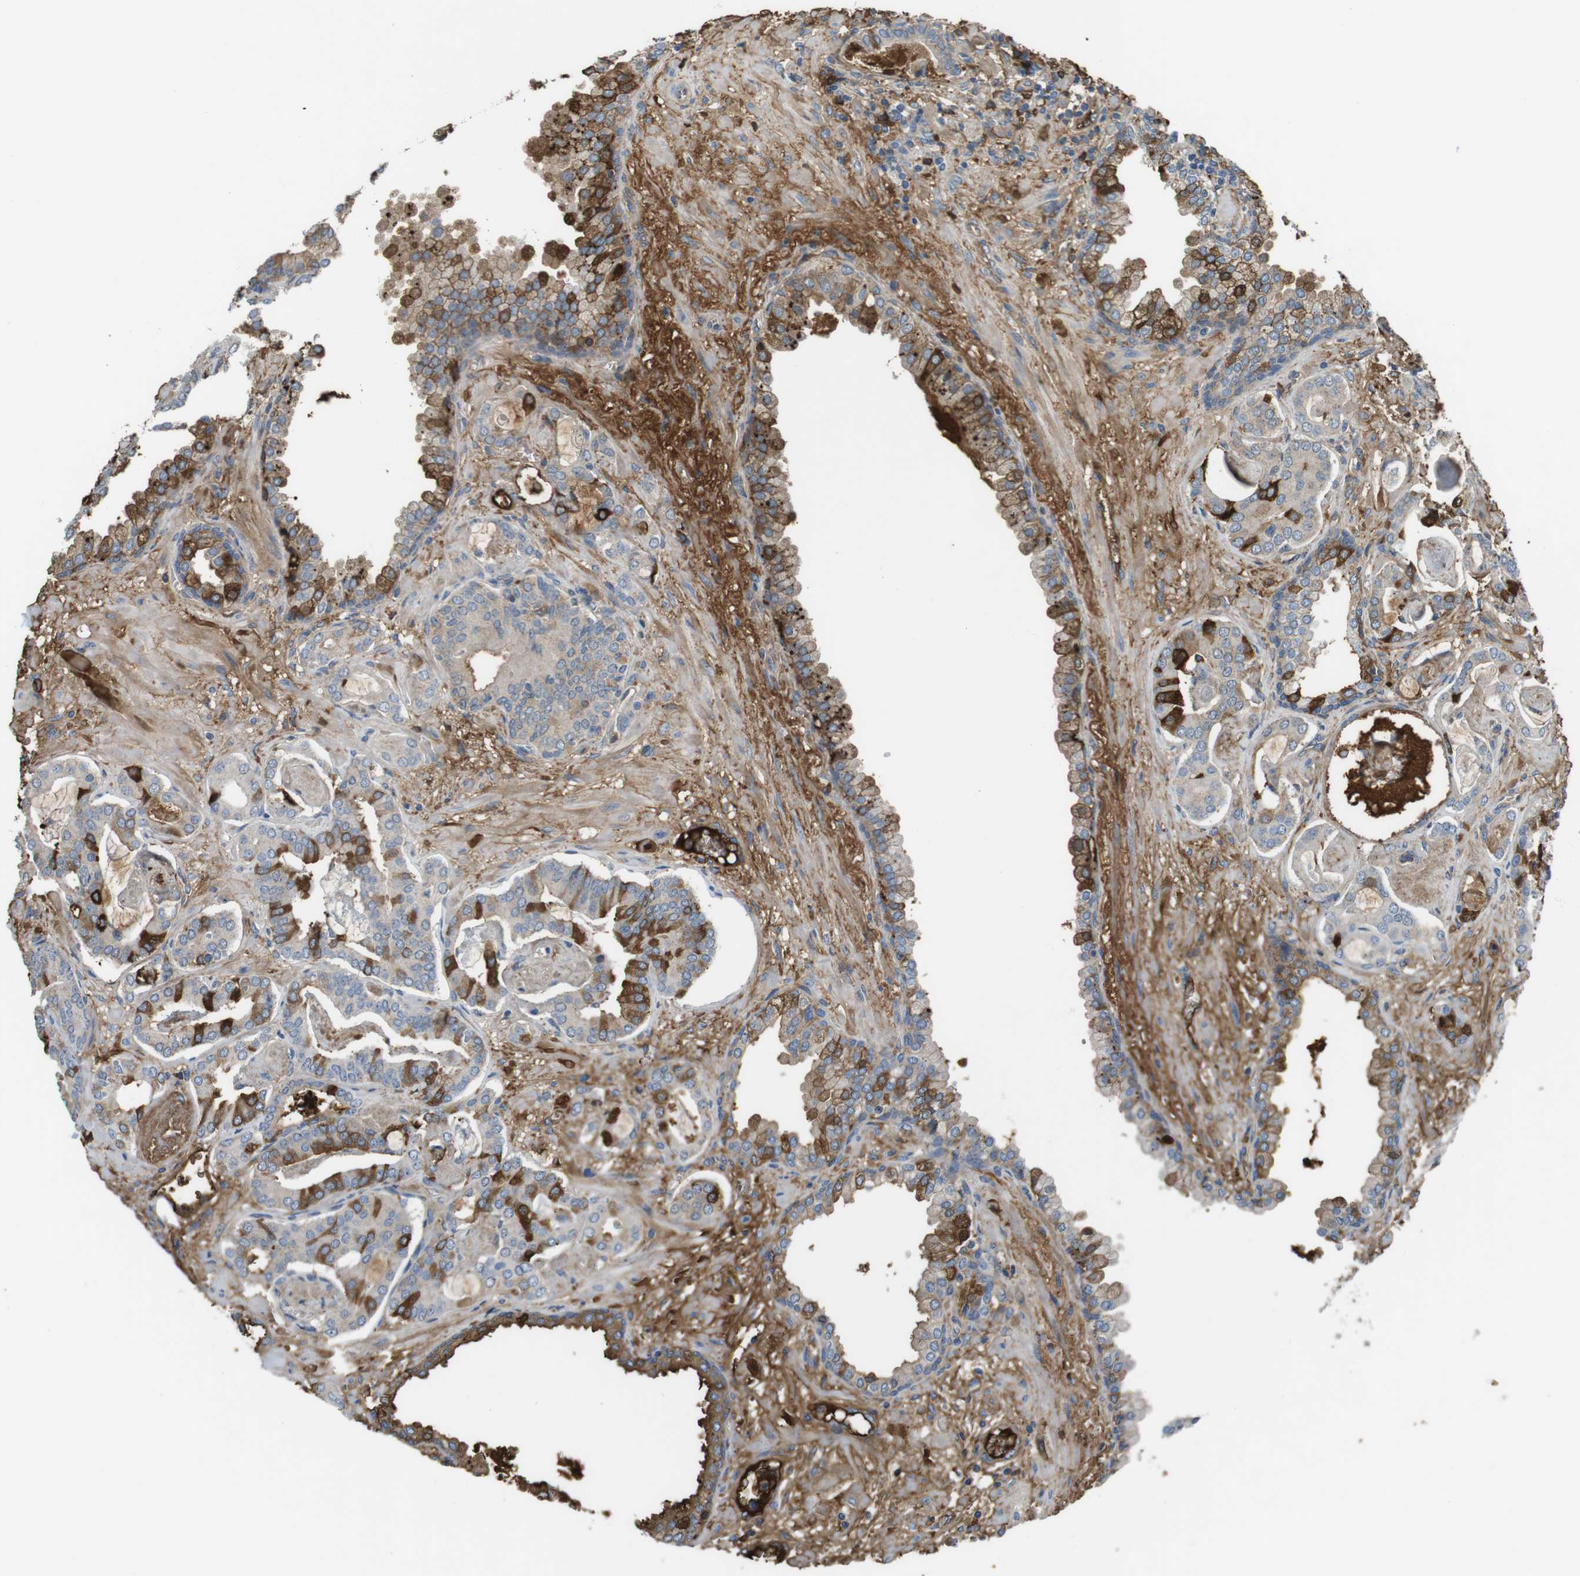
{"staining": {"intensity": "strong", "quantity": "<25%", "location": "cytoplasmic/membranous"}, "tissue": "prostate cancer", "cell_type": "Tumor cells", "image_type": "cancer", "snomed": [{"axis": "morphology", "description": "Adenocarcinoma, Low grade"}, {"axis": "topography", "description": "Prostate"}], "caption": "This photomicrograph exhibits immunohistochemistry staining of human prostate low-grade adenocarcinoma, with medium strong cytoplasmic/membranous expression in approximately <25% of tumor cells.", "gene": "LTBP4", "patient": {"sex": "male", "age": 53}}